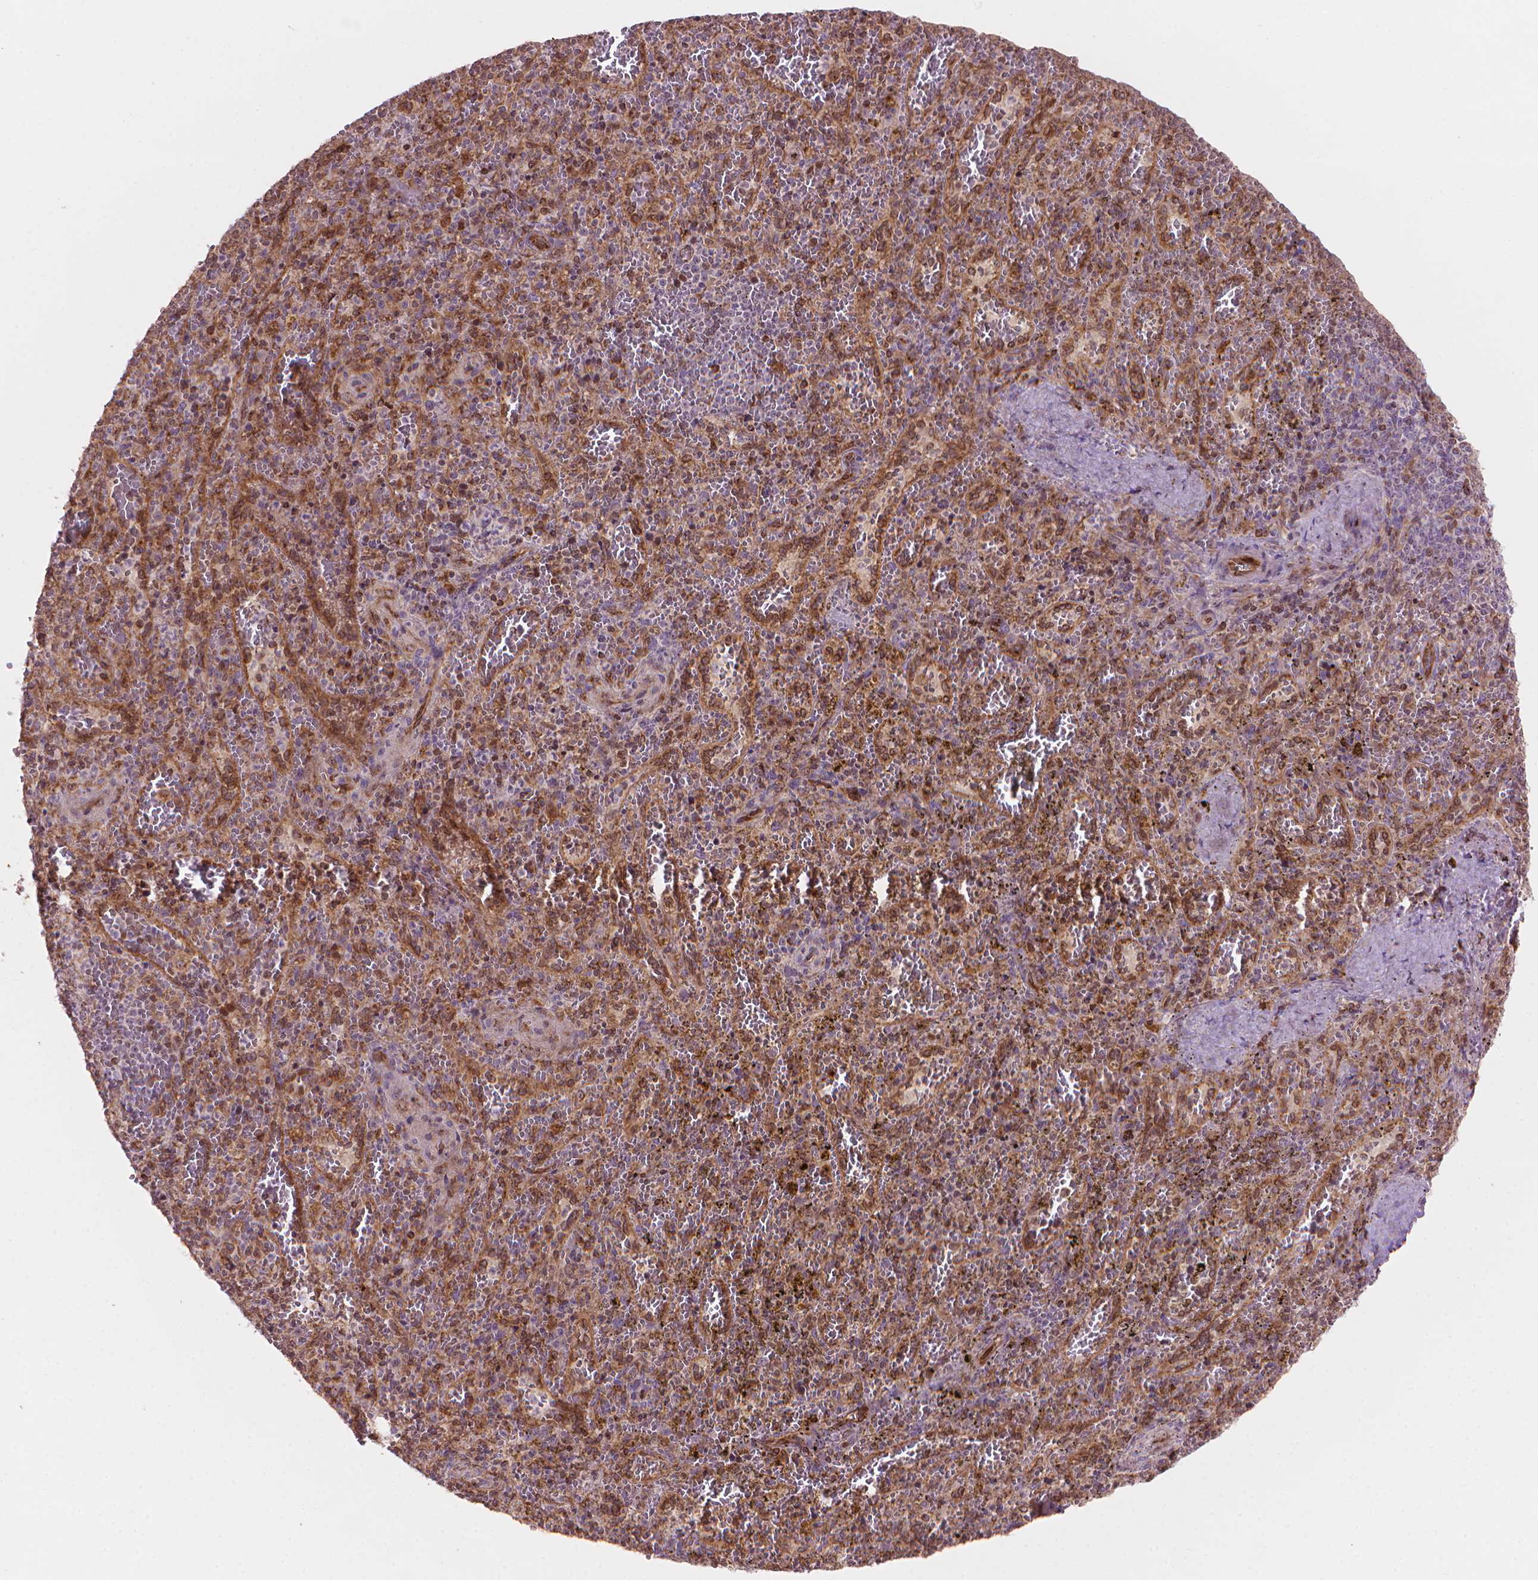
{"staining": {"intensity": "moderate", "quantity": "25%-75%", "location": "cytoplasmic/membranous,nuclear"}, "tissue": "spleen", "cell_type": "Cells in red pulp", "image_type": "normal", "snomed": [{"axis": "morphology", "description": "Normal tissue, NOS"}, {"axis": "topography", "description": "Spleen"}], "caption": "DAB immunohistochemical staining of unremarkable spleen shows moderate cytoplasmic/membranous,nuclear protein expression in about 25%-75% of cells in red pulp. (brown staining indicates protein expression, while blue staining denotes nuclei).", "gene": "SMC2", "patient": {"sex": "female", "age": 50}}